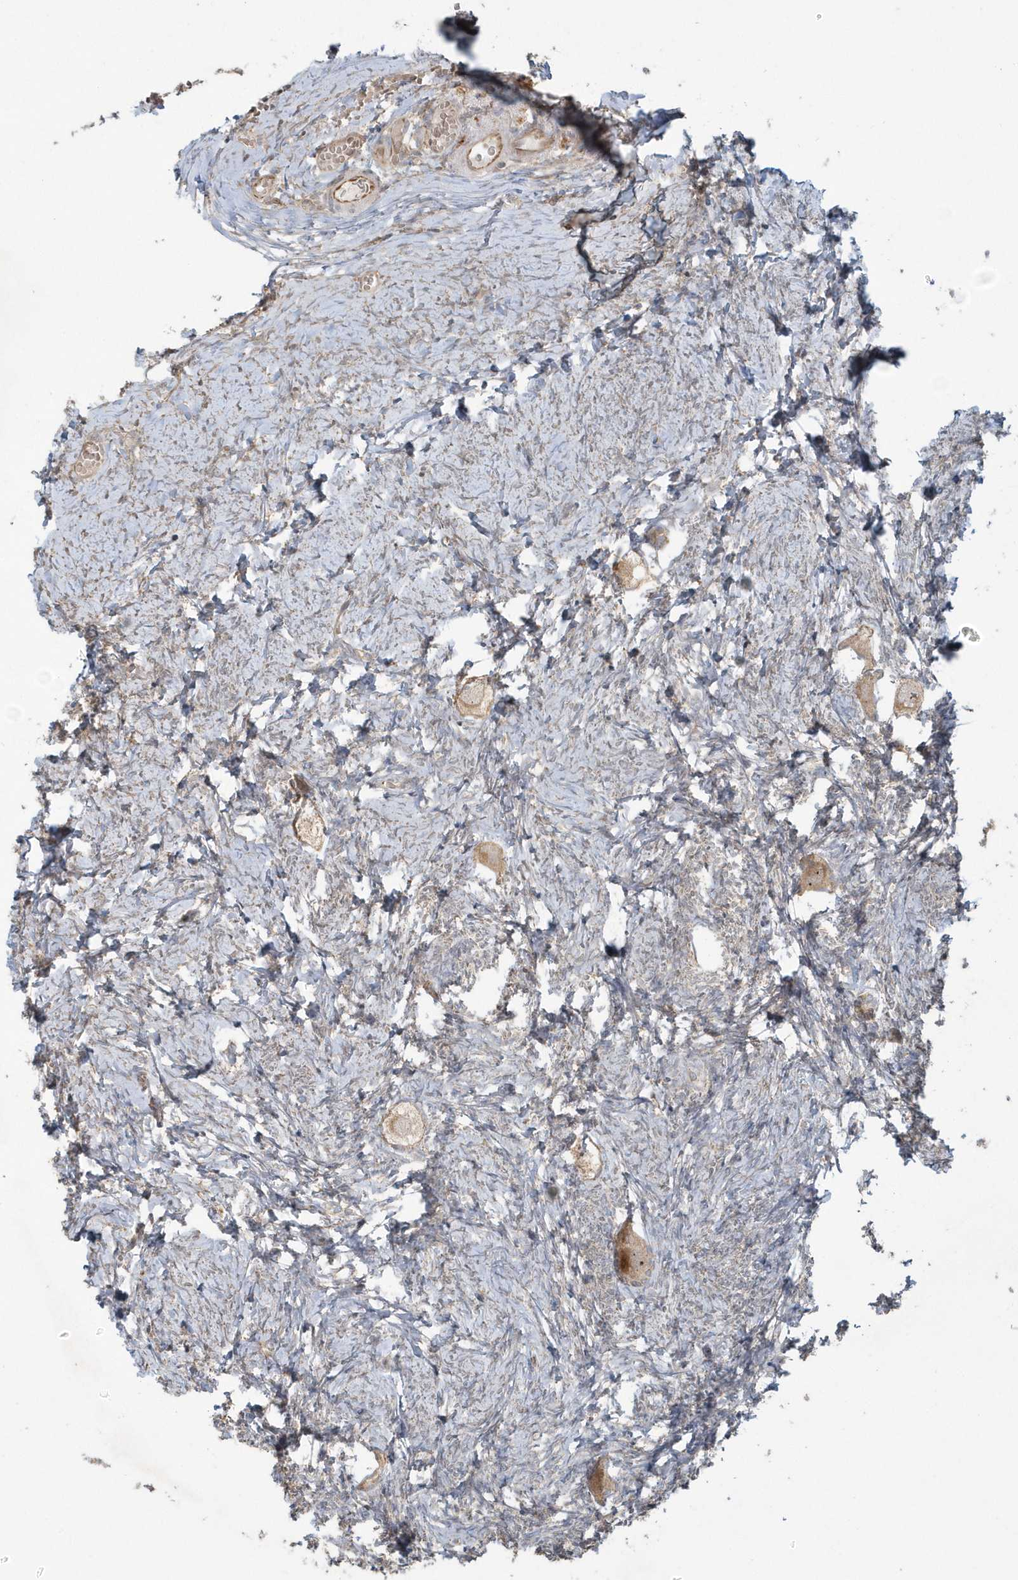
{"staining": {"intensity": "moderate", "quantity": ">75%", "location": "cytoplasmic/membranous"}, "tissue": "ovary", "cell_type": "Follicle cells", "image_type": "normal", "snomed": [{"axis": "morphology", "description": "Normal tissue, NOS"}, {"axis": "topography", "description": "Ovary"}], "caption": "The image demonstrates a brown stain indicating the presence of a protein in the cytoplasmic/membranous of follicle cells in ovary.", "gene": "THG1L", "patient": {"sex": "female", "age": 27}}